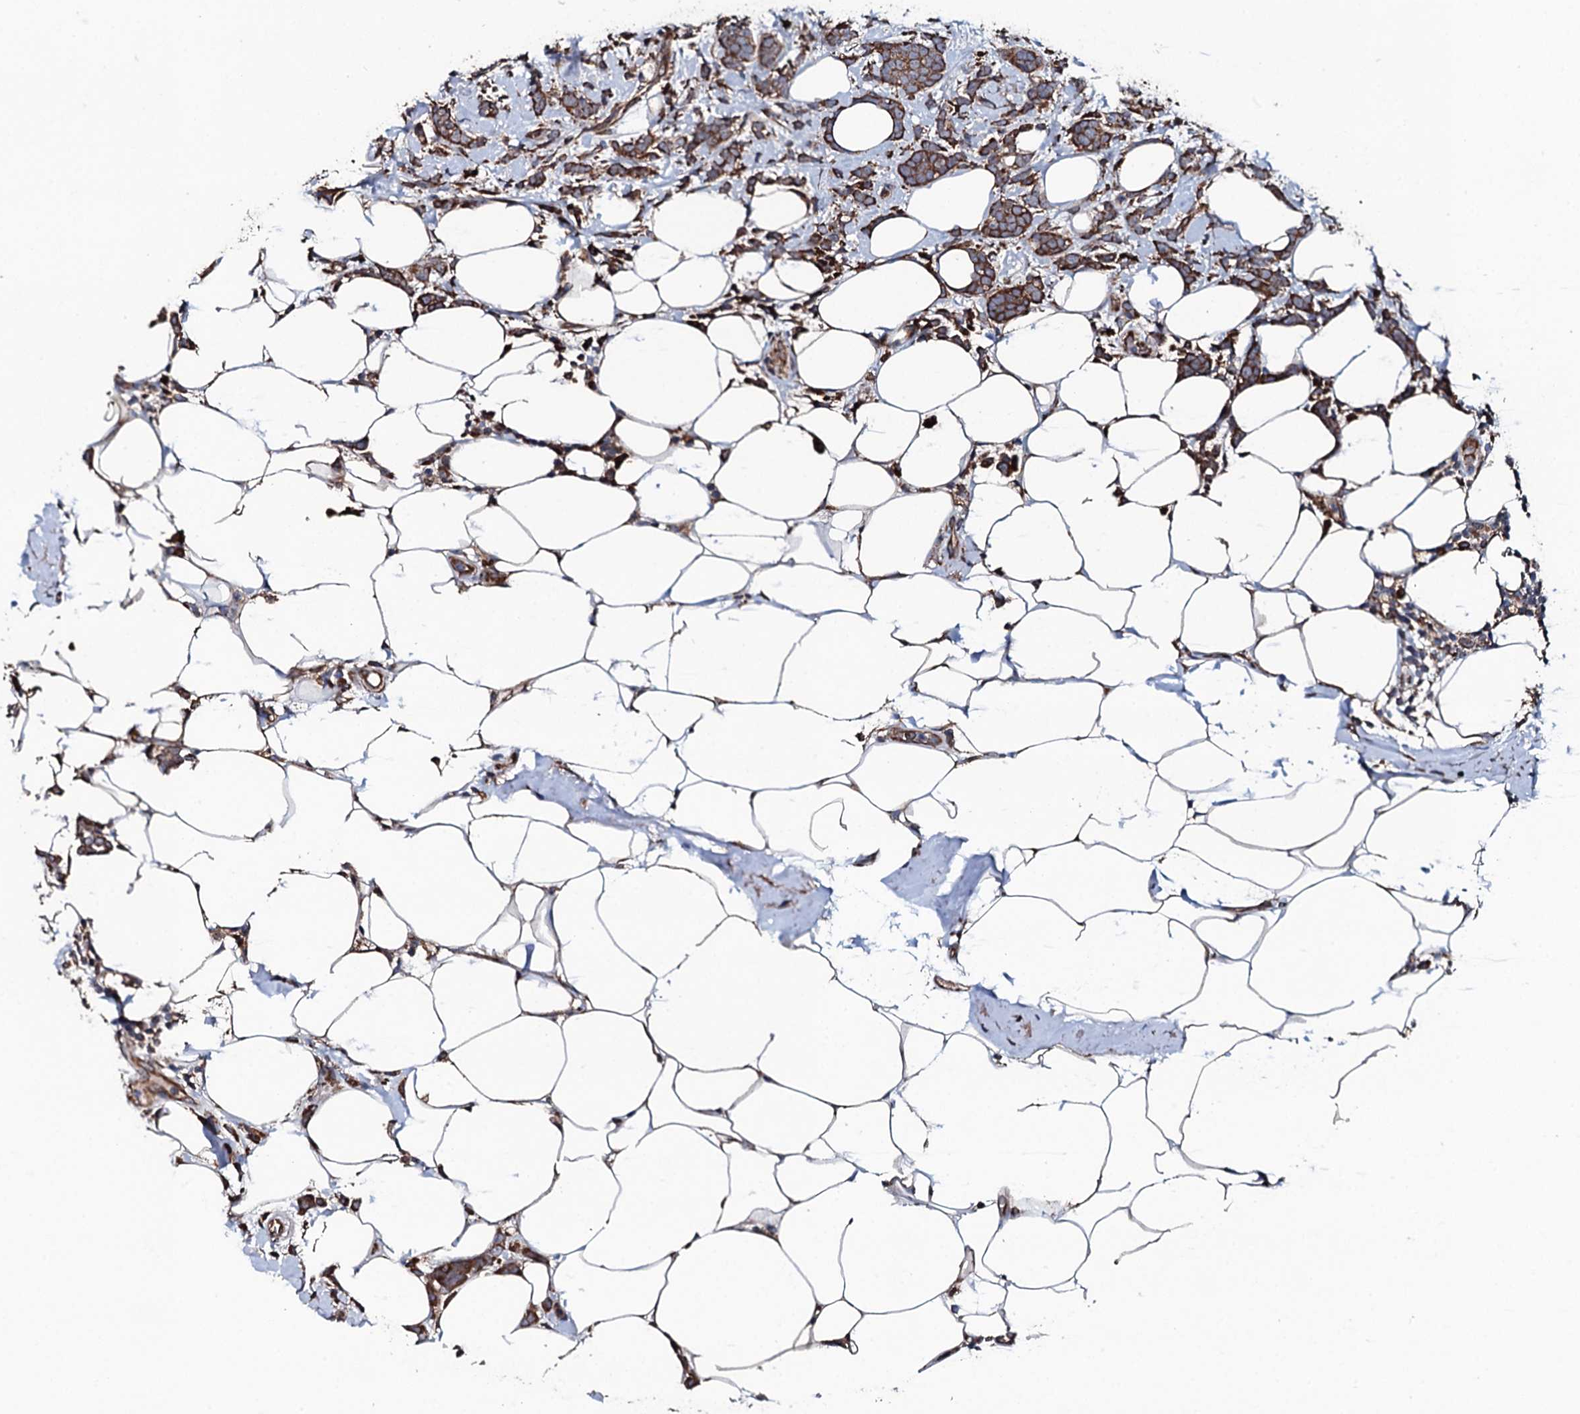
{"staining": {"intensity": "strong", "quantity": ">75%", "location": "cytoplasmic/membranous"}, "tissue": "breast cancer", "cell_type": "Tumor cells", "image_type": "cancer", "snomed": [{"axis": "morphology", "description": "Lobular carcinoma"}, {"axis": "topography", "description": "Breast"}], "caption": "Immunohistochemical staining of breast cancer (lobular carcinoma) displays high levels of strong cytoplasmic/membranous protein staining in about >75% of tumor cells.", "gene": "RAB12", "patient": {"sex": "female", "age": 58}}